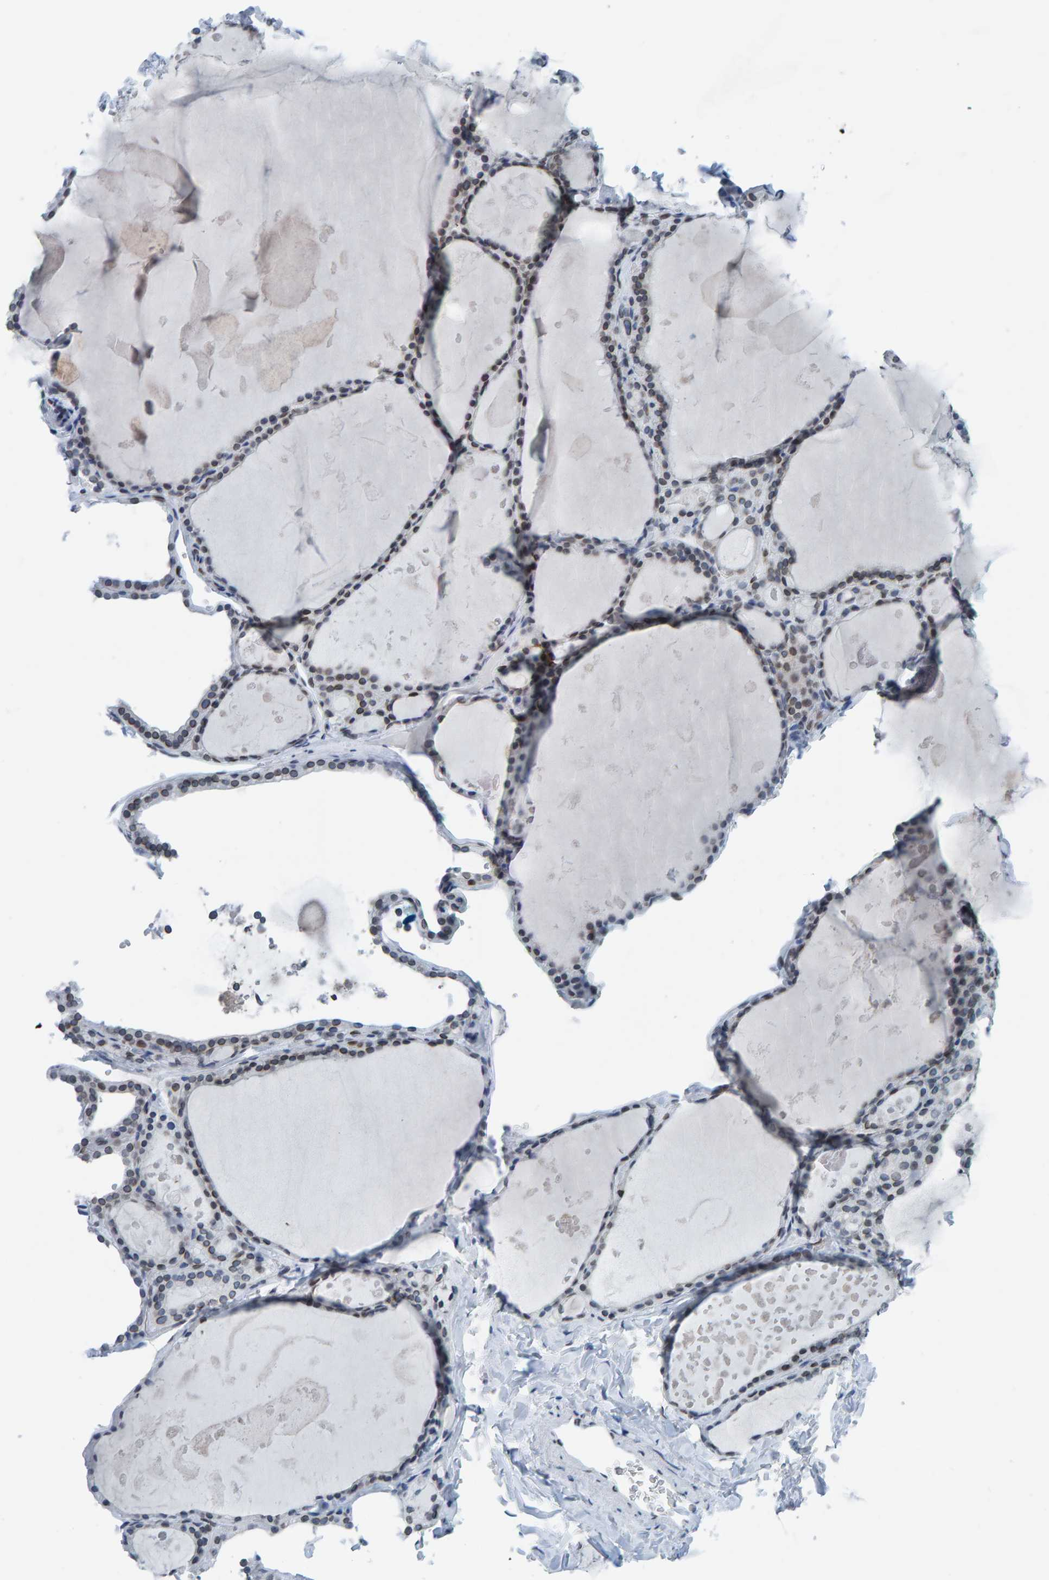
{"staining": {"intensity": "moderate", "quantity": "<25%", "location": "cytoplasmic/membranous,nuclear"}, "tissue": "thyroid gland", "cell_type": "Glandular cells", "image_type": "normal", "snomed": [{"axis": "morphology", "description": "Normal tissue, NOS"}, {"axis": "topography", "description": "Thyroid gland"}], "caption": "This photomicrograph demonstrates immunohistochemistry (IHC) staining of unremarkable thyroid gland, with low moderate cytoplasmic/membranous,nuclear staining in about <25% of glandular cells.", "gene": "LMNB2", "patient": {"sex": "male", "age": 56}}